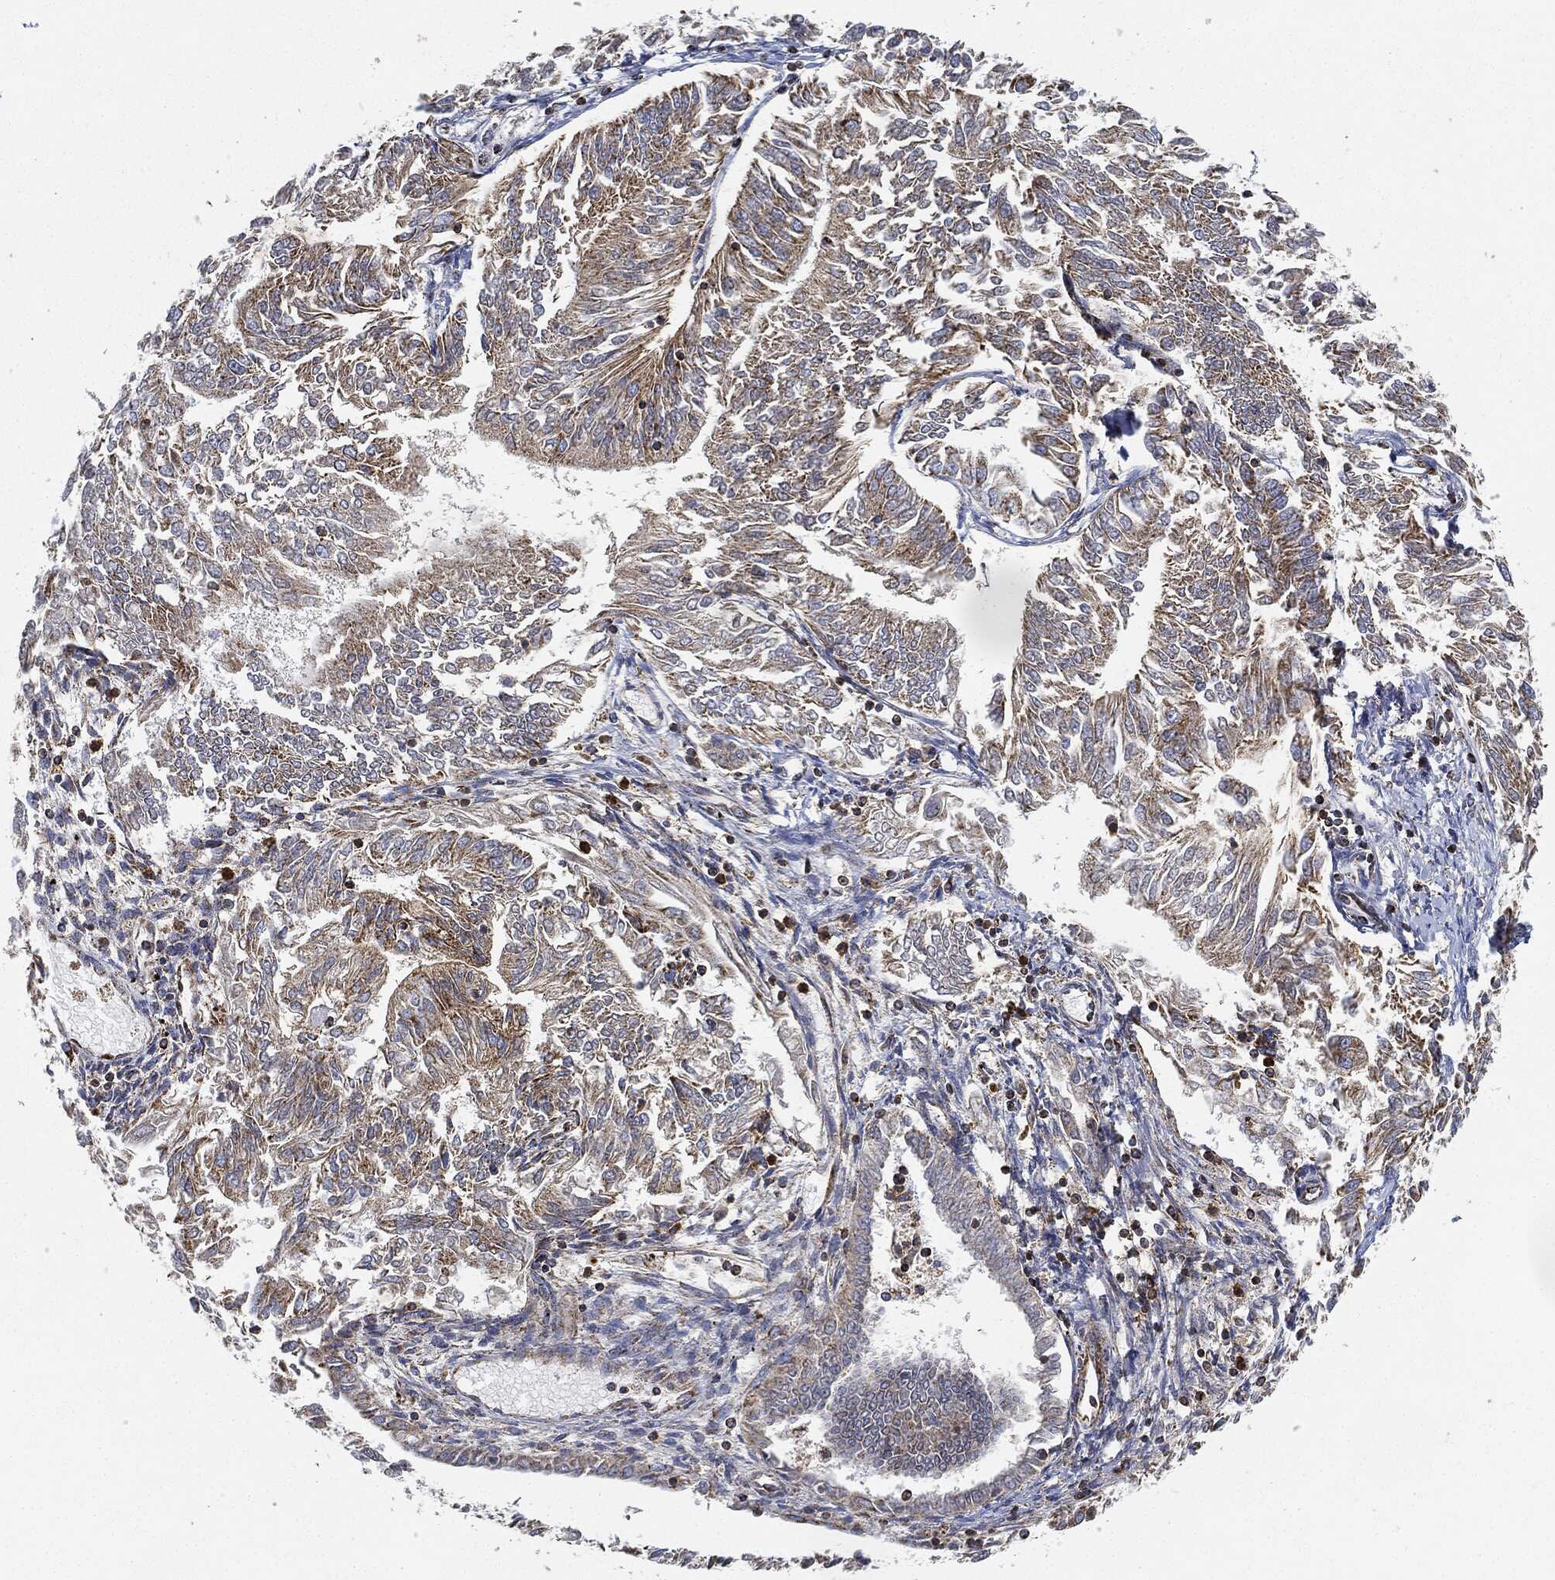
{"staining": {"intensity": "moderate", "quantity": ">75%", "location": "cytoplasmic/membranous"}, "tissue": "endometrial cancer", "cell_type": "Tumor cells", "image_type": "cancer", "snomed": [{"axis": "morphology", "description": "Adenocarcinoma, NOS"}, {"axis": "topography", "description": "Endometrium"}], "caption": "This is a photomicrograph of IHC staining of endometrial adenocarcinoma, which shows moderate expression in the cytoplasmic/membranous of tumor cells.", "gene": "CAPN15", "patient": {"sex": "female", "age": 58}}